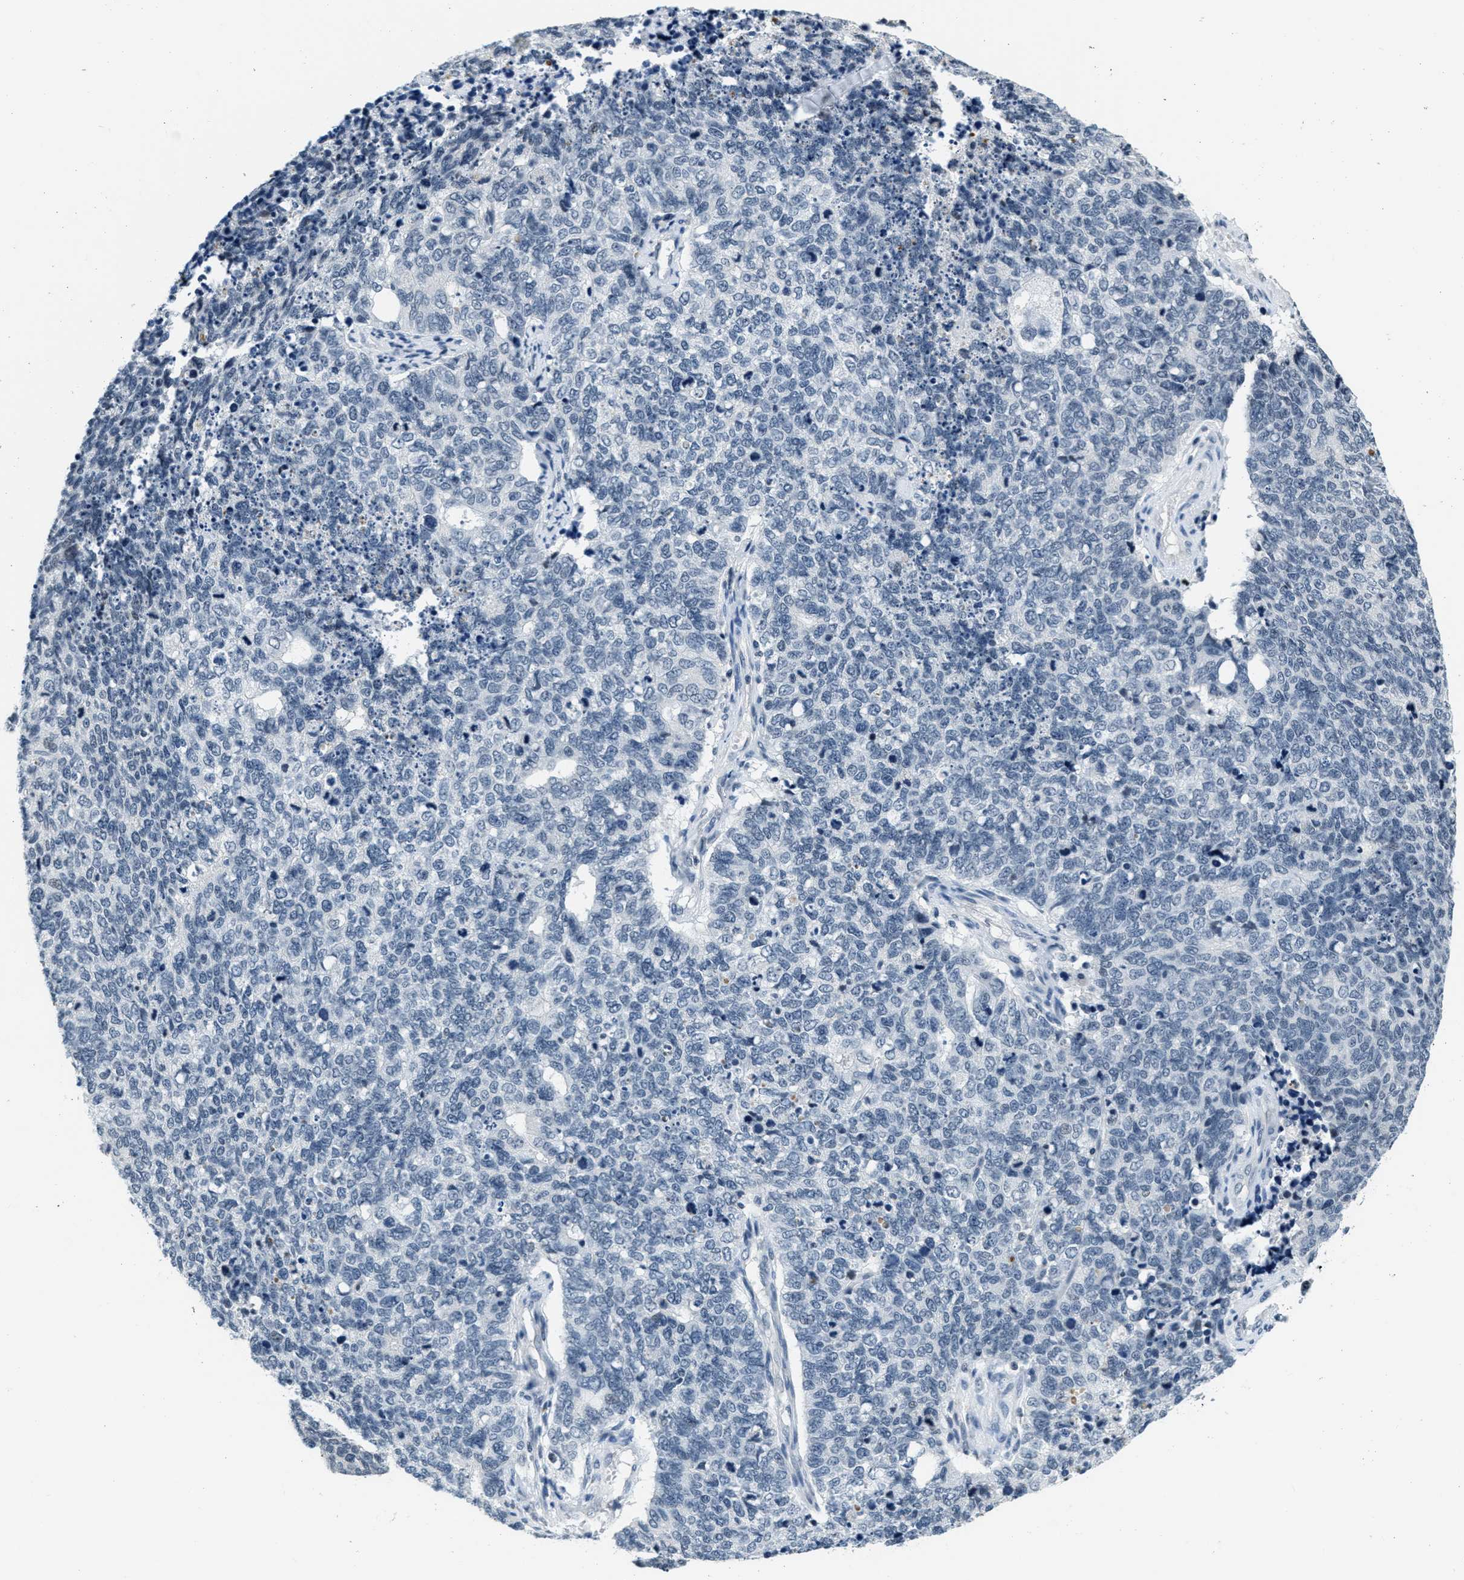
{"staining": {"intensity": "negative", "quantity": "none", "location": "none"}, "tissue": "cervical cancer", "cell_type": "Tumor cells", "image_type": "cancer", "snomed": [{"axis": "morphology", "description": "Squamous cell carcinoma, NOS"}, {"axis": "topography", "description": "Cervix"}], "caption": "Immunohistochemistry (IHC) photomicrograph of human squamous cell carcinoma (cervical) stained for a protein (brown), which exhibits no expression in tumor cells.", "gene": "CA4", "patient": {"sex": "female", "age": 63}}